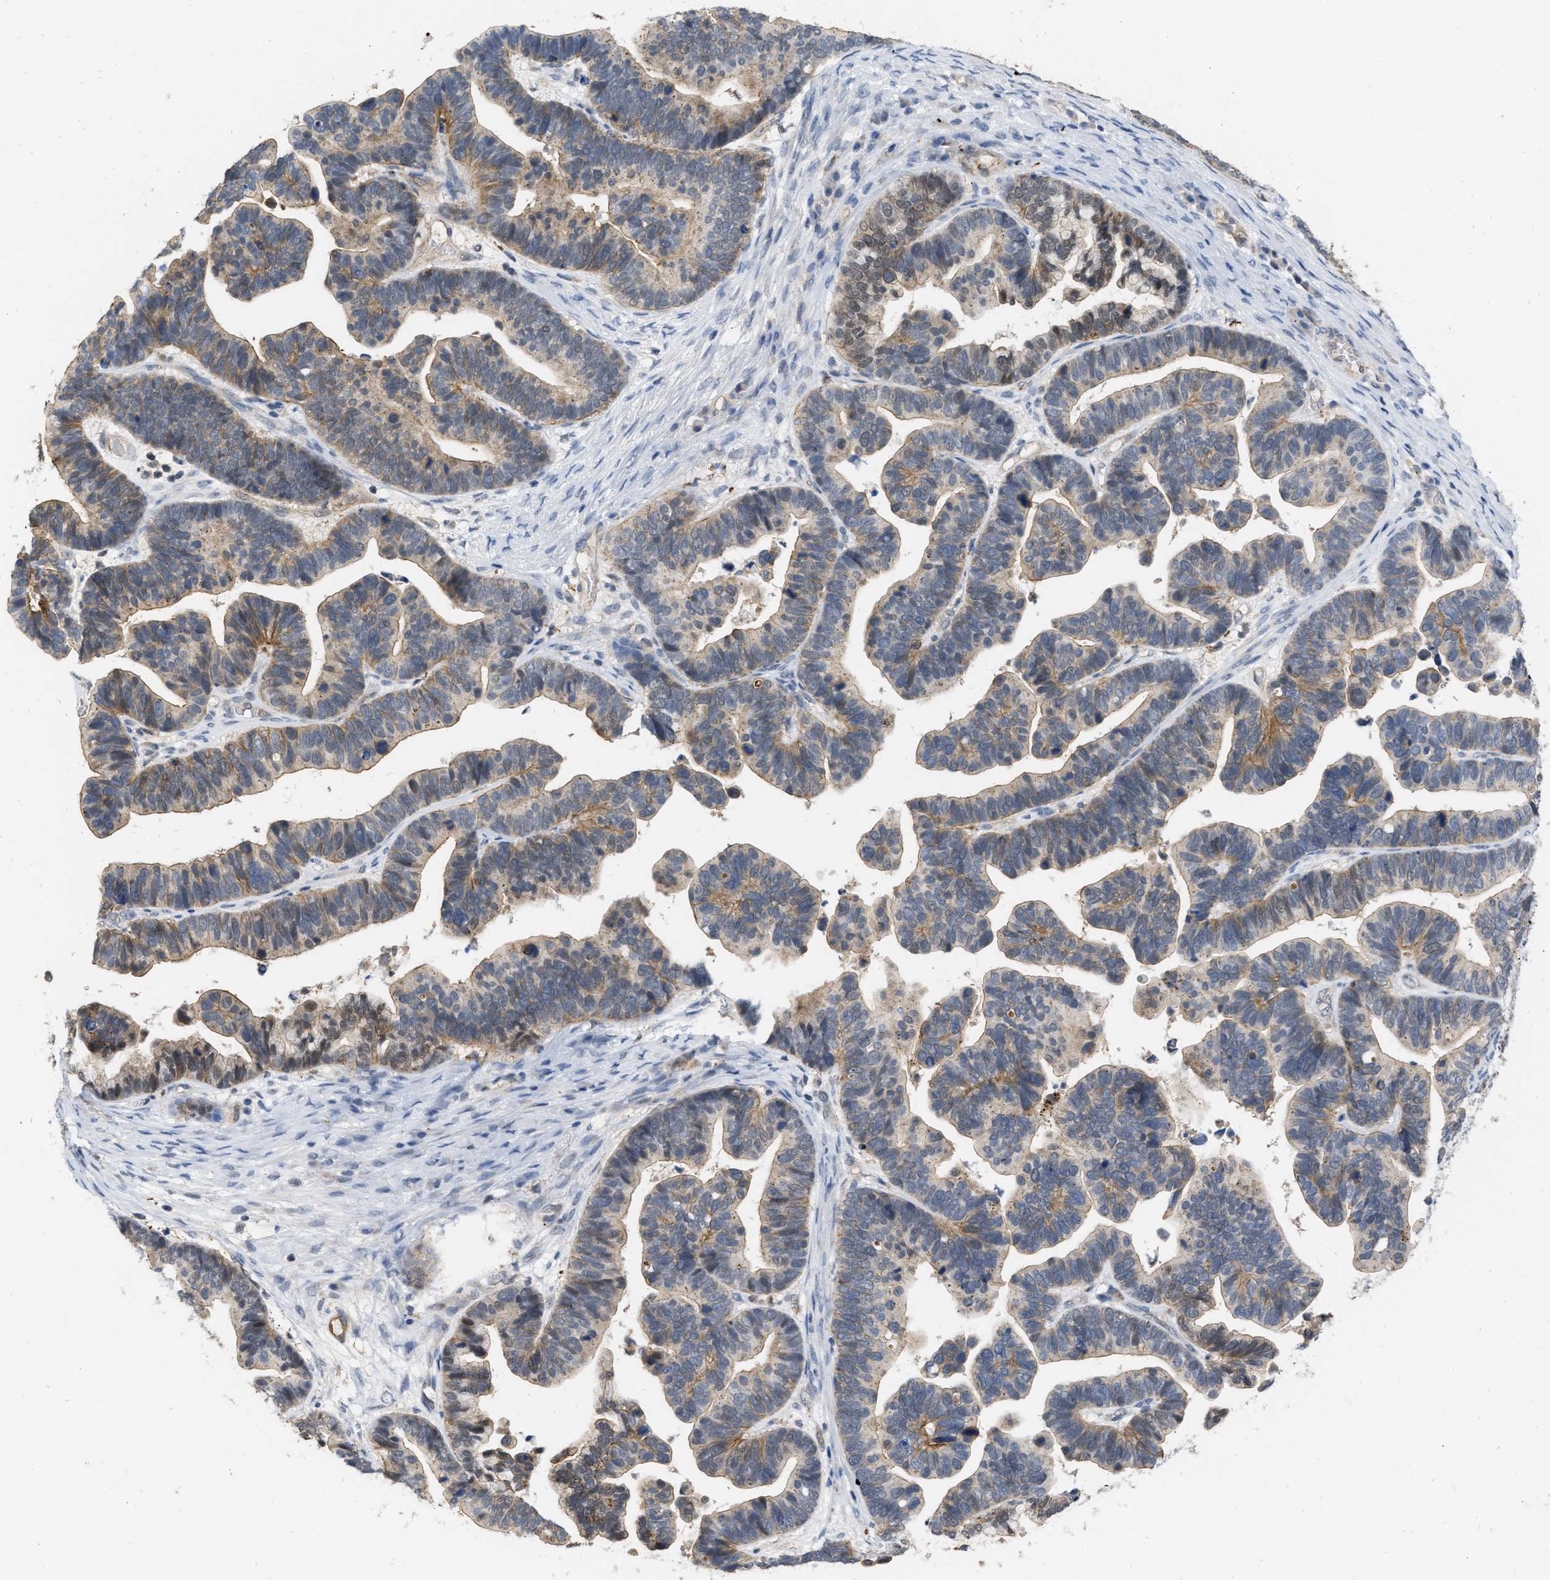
{"staining": {"intensity": "weak", "quantity": "25%-75%", "location": "cytoplasmic/membranous"}, "tissue": "ovarian cancer", "cell_type": "Tumor cells", "image_type": "cancer", "snomed": [{"axis": "morphology", "description": "Cystadenocarcinoma, serous, NOS"}, {"axis": "topography", "description": "Ovary"}], "caption": "Weak cytoplasmic/membranous protein staining is seen in approximately 25%-75% of tumor cells in serous cystadenocarcinoma (ovarian).", "gene": "NAPEPLD", "patient": {"sex": "female", "age": 56}}